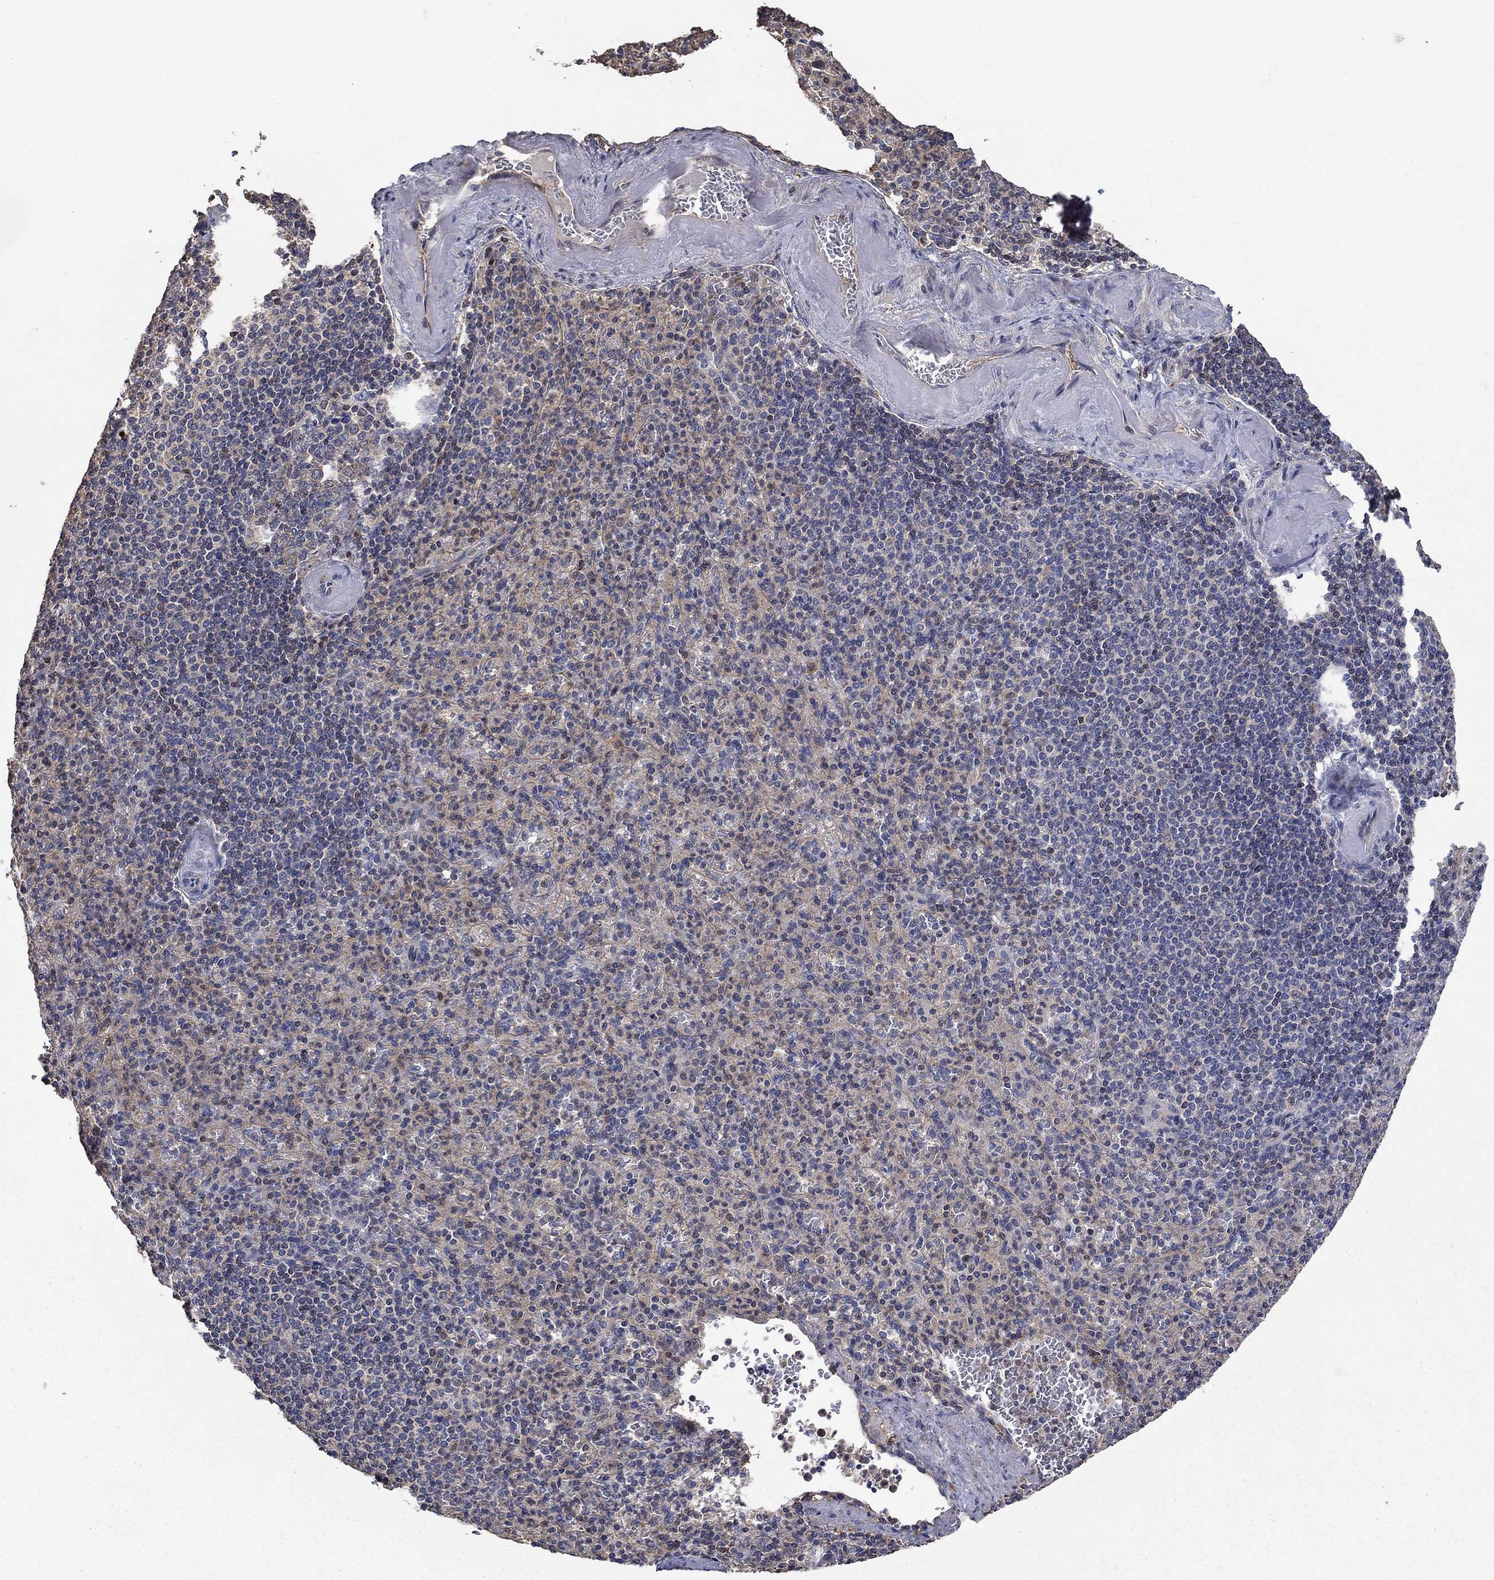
{"staining": {"intensity": "negative", "quantity": "none", "location": "none"}, "tissue": "spleen", "cell_type": "Cells in red pulp", "image_type": "normal", "snomed": [{"axis": "morphology", "description": "Normal tissue, NOS"}, {"axis": "topography", "description": "Spleen"}], "caption": "Immunohistochemistry (IHC) micrograph of unremarkable spleen stained for a protein (brown), which exhibits no positivity in cells in red pulp.", "gene": "DVL1", "patient": {"sex": "female", "age": 74}}